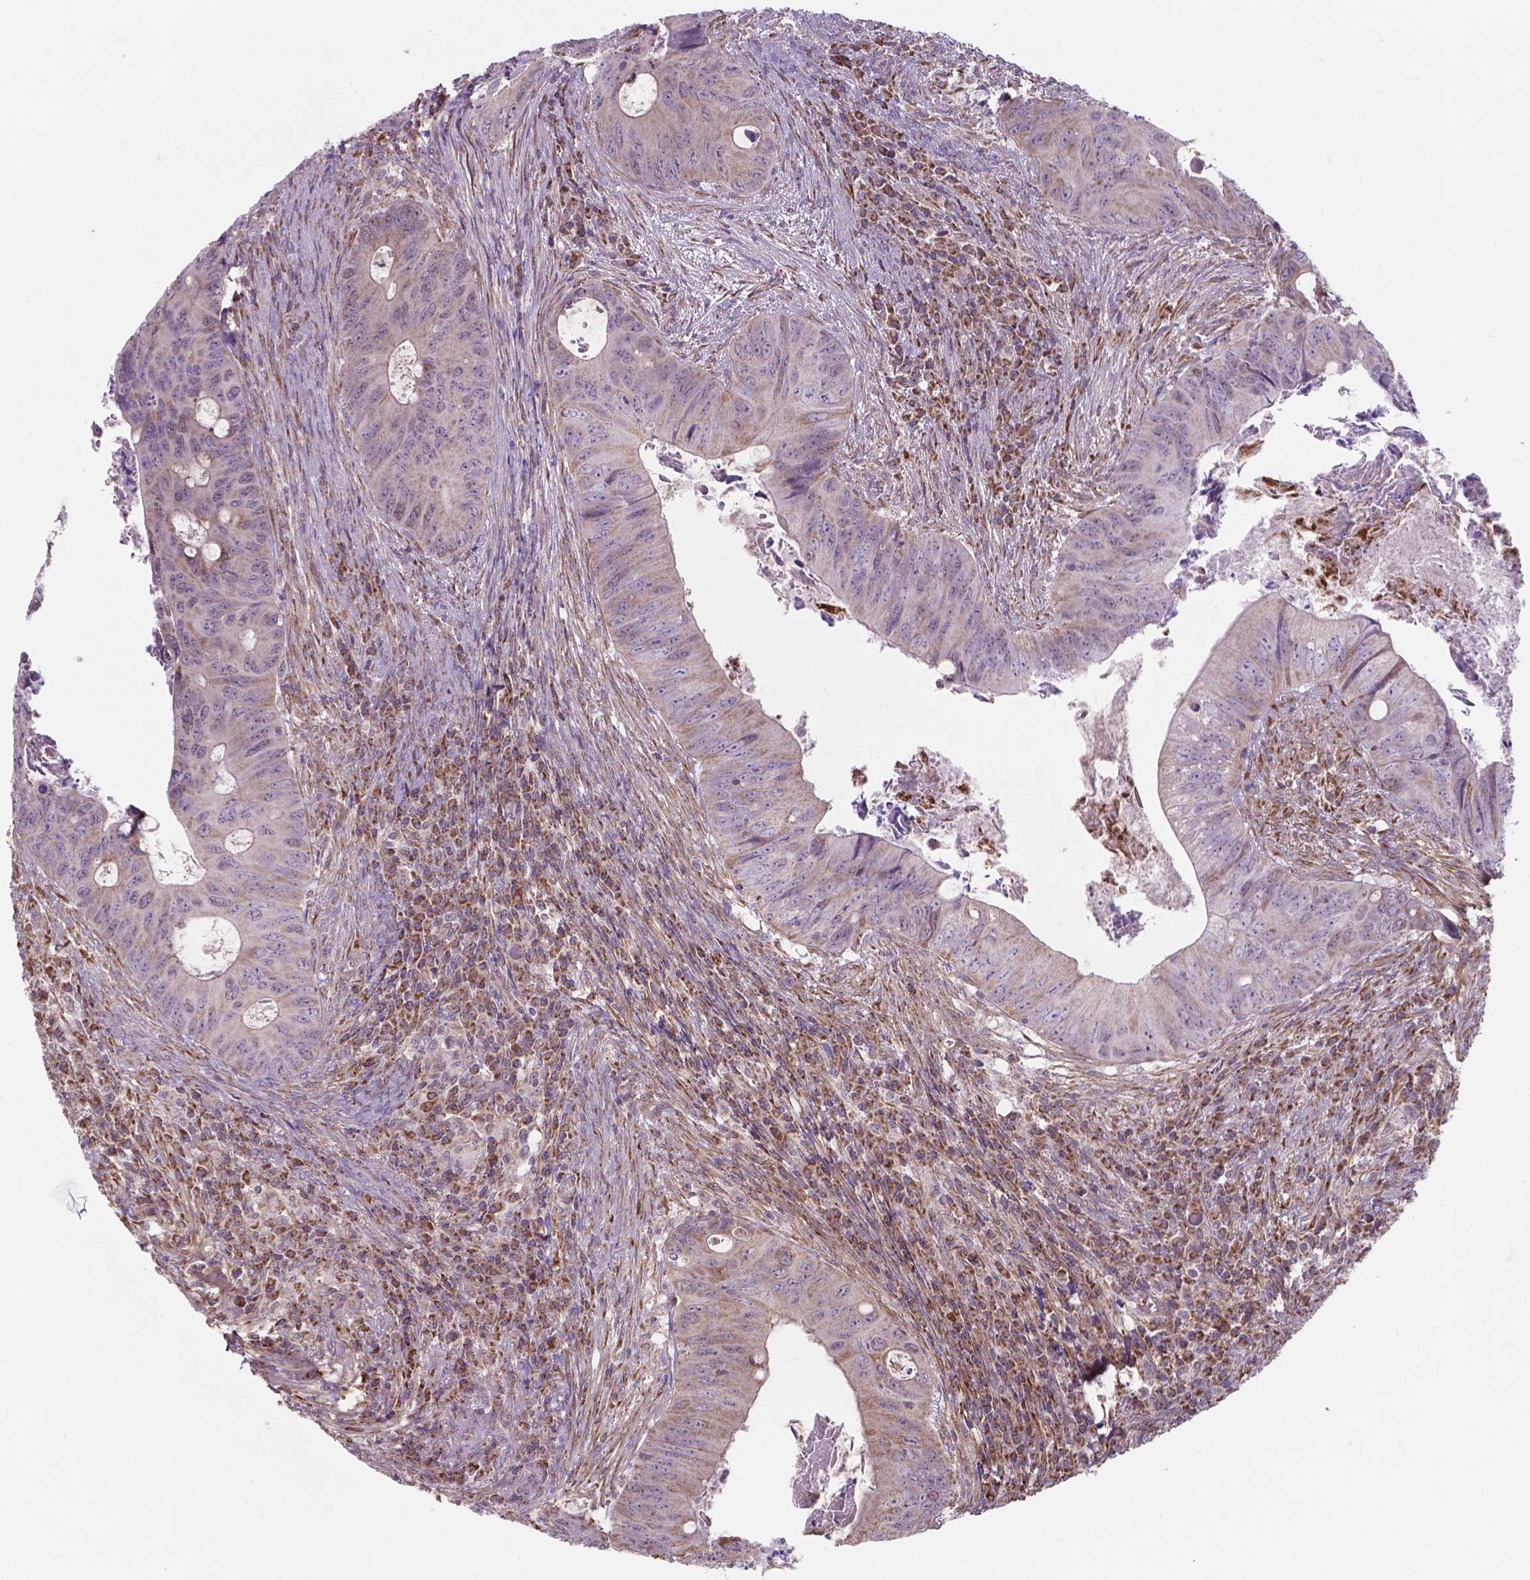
{"staining": {"intensity": "weak", "quantity": "<25%", "location": "cytoplasmic/membranous"}, "tissue": "colorectal cancer", "cell_type": "Tumor cells", "image_type": "cancer", "snomed": [{"axis": "morphology", "description": "Adenocarcinoma, NOS"}, {"axis": "topography", "description": "Colon"}], "caption": "High power microscopy micrograph of an IHC image of colorectal adenocarcinoma, revealing no significant positivity in tumor cells. (Stains: DAB (3,3'-diaminobenzidine) immunohistochemistry (IHC) with hematoxylin counter stain, Microscopy: brightfield microscopy at high magnification).", "gene": "FAM114A1", "patient": {"sex": "female", "age": 74}}